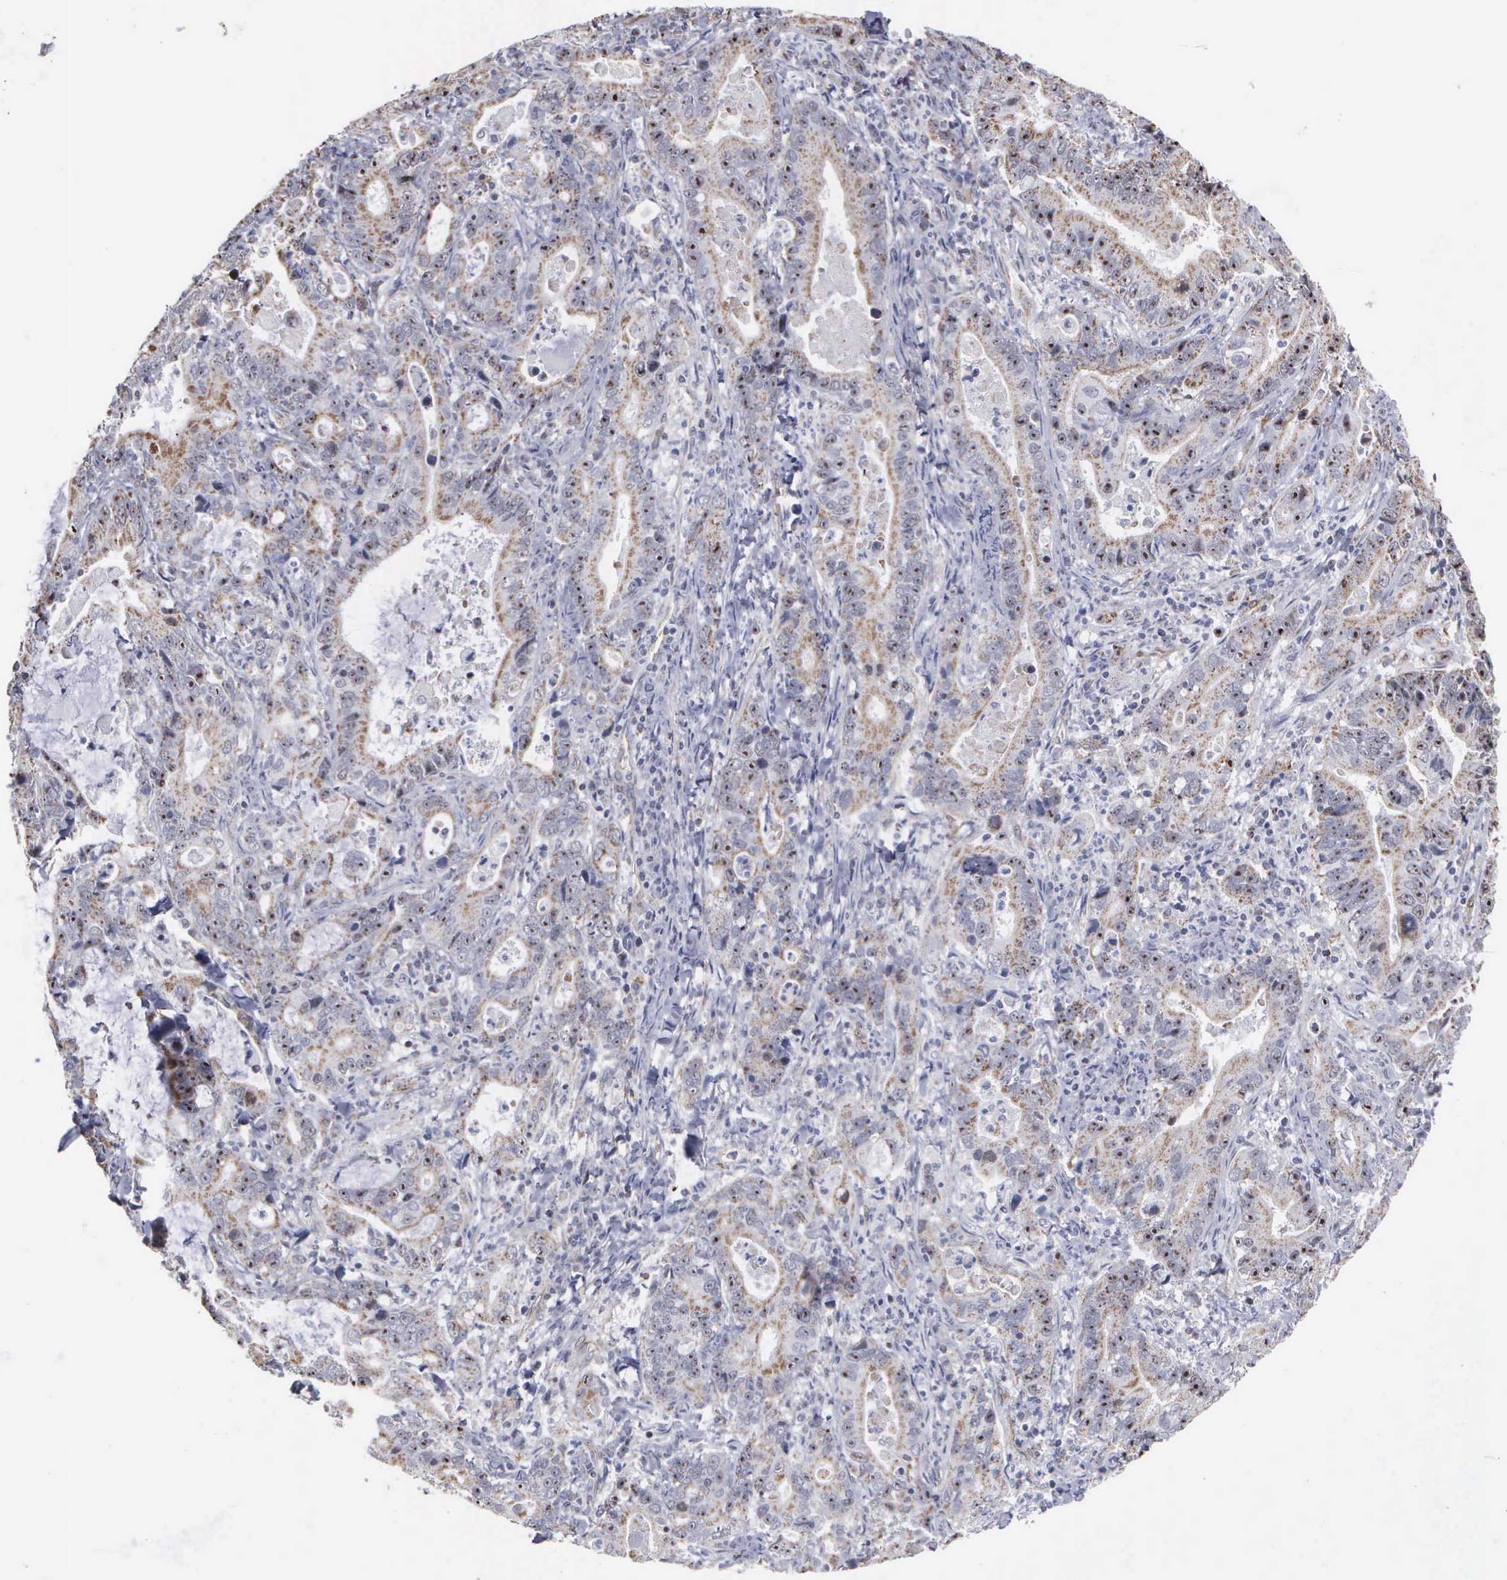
{"staining": {"intensity": "moderate", "quantity": "25%-75%", "location": "cytoplasmic/membranous,nuclear"}, "tissue": "stomach cancer", "cell_type": "Tumor cells", "image_type": "cancer", "snomed": [{"axis": "morphology", "description": "Adenocarcinoma, NOS"}, {"axis": "topography", "description": "Stomach, upper"}], "caption": "Immunohistochemistry of human stomach cancer exhibits medium levels of moderate cytoplasmic/membranous and nuclear positivity in about 25%-75% of tumor cells. (Stains: DAB (3,3'-diaminobenzidine) in brown, nuclei in blue, Microscopy: brightfield microscopy at high magnification).", "gene": "NGDN", "patient": {"sex": "male", "age": 63}}